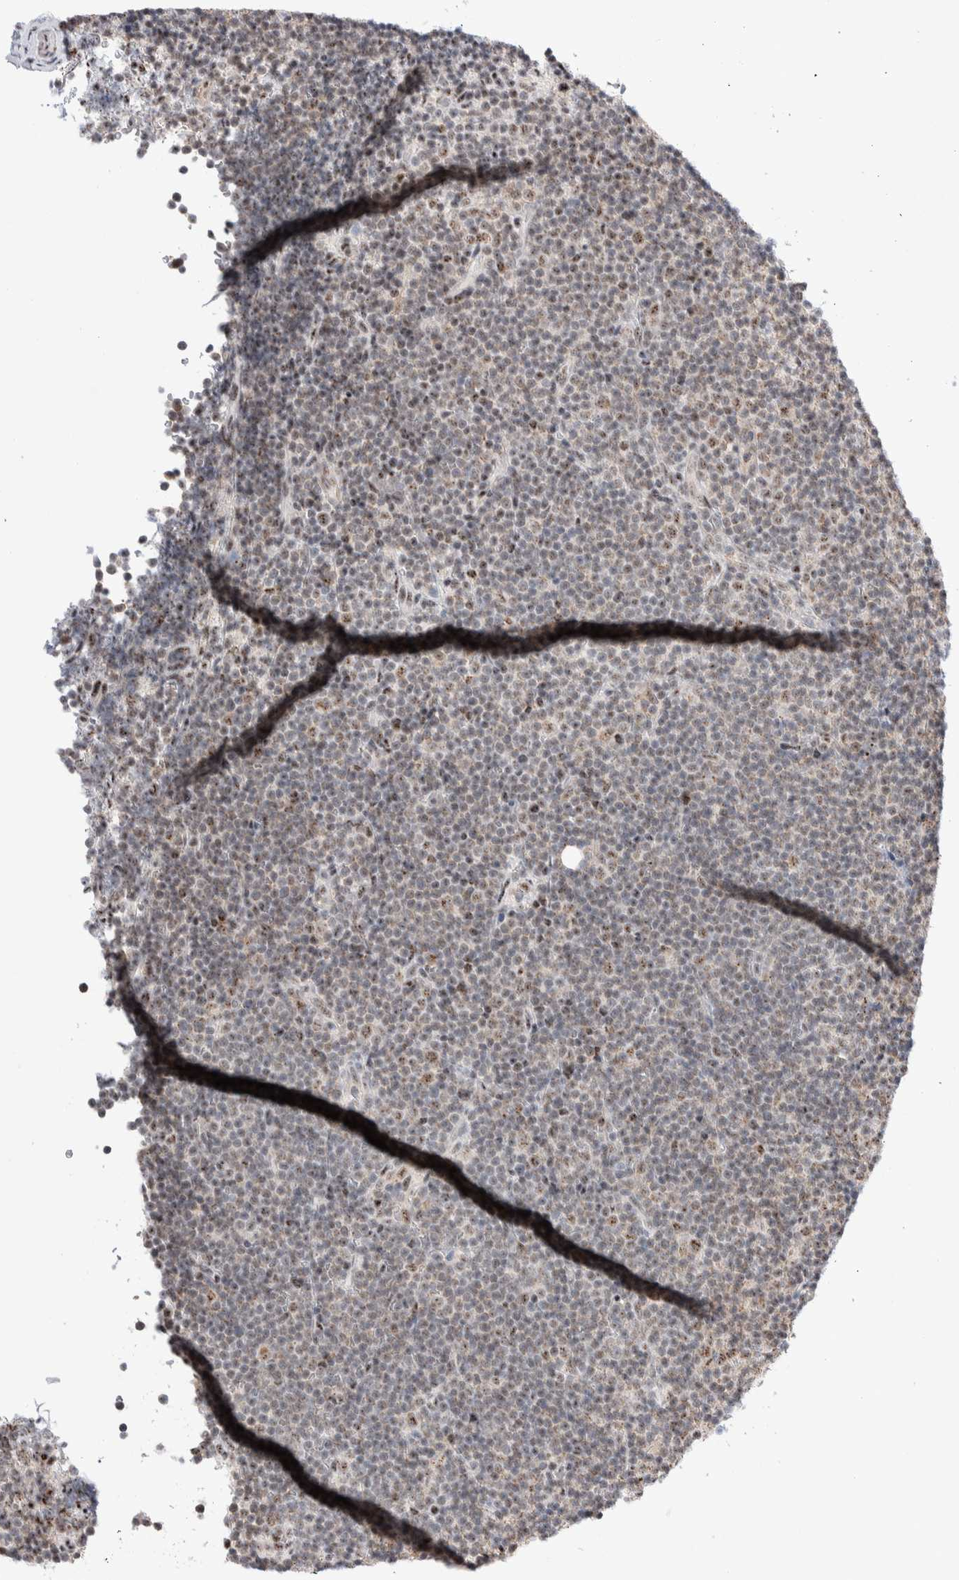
{"staining": {"intensity": "moderate", "quantity": "25%-75%", "location": "nuclear"}, "tissue": "lymphoma", "cell_type": "Tumor cells", "image_type": "cancer", "snomed": [{"axis": "morphology", "description": "Malignant lymphoma, non-Hodgkin's type, Low grade"}, {"axis": "topography", "description": "Lymph node"}], "caption": "Approximately 25%-75% of tumor cells in human malignant lymphoma, non-Hodgkin's type (low-grade) exhibit moderate nuclear protein expression as visualized by brown immunohistochemical staining.", "gene": "ZNF695", "patient": {"sex": "female", "age": 67}}